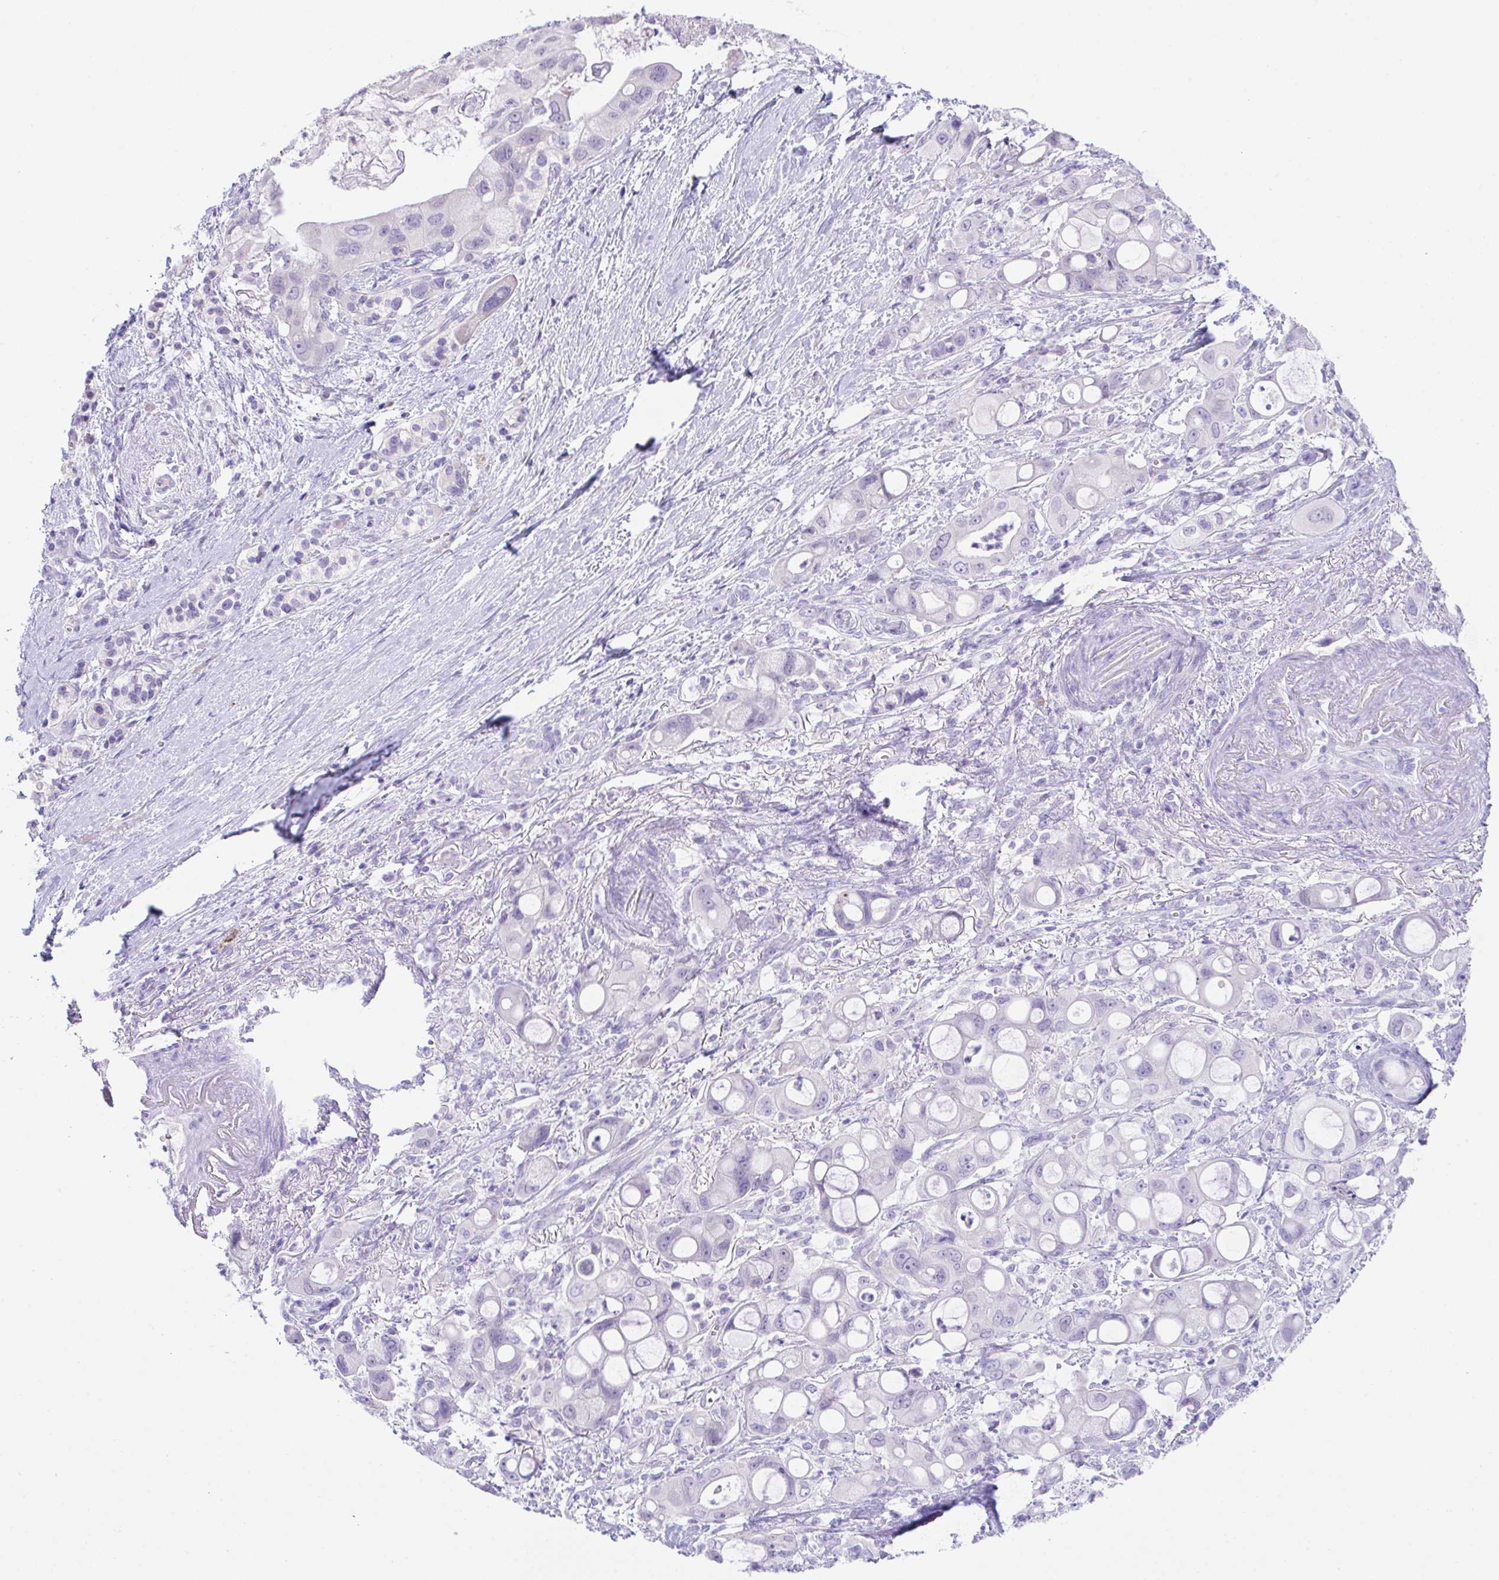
{"staining": {"intensity": "negative", "quantity": "none", "location": "none"}, "tissue": "pancreatic cancer", "cell_type": "Tumor cells", "image_type": "cancer", "snomed": [{"axis": "morphology", "description": "Adenocarcinoma, NOS"}, {"axis": "topography", "description": "Pancreas"}], "caption": "Immunohistochemical staining of human pancreatic cancer (adenocarcinoma) exhibits no significant staining in tumor cells. Nuclei are stained in blue.", "gene": "HACD4", "patient": {"sex": "male", "age": 68}}